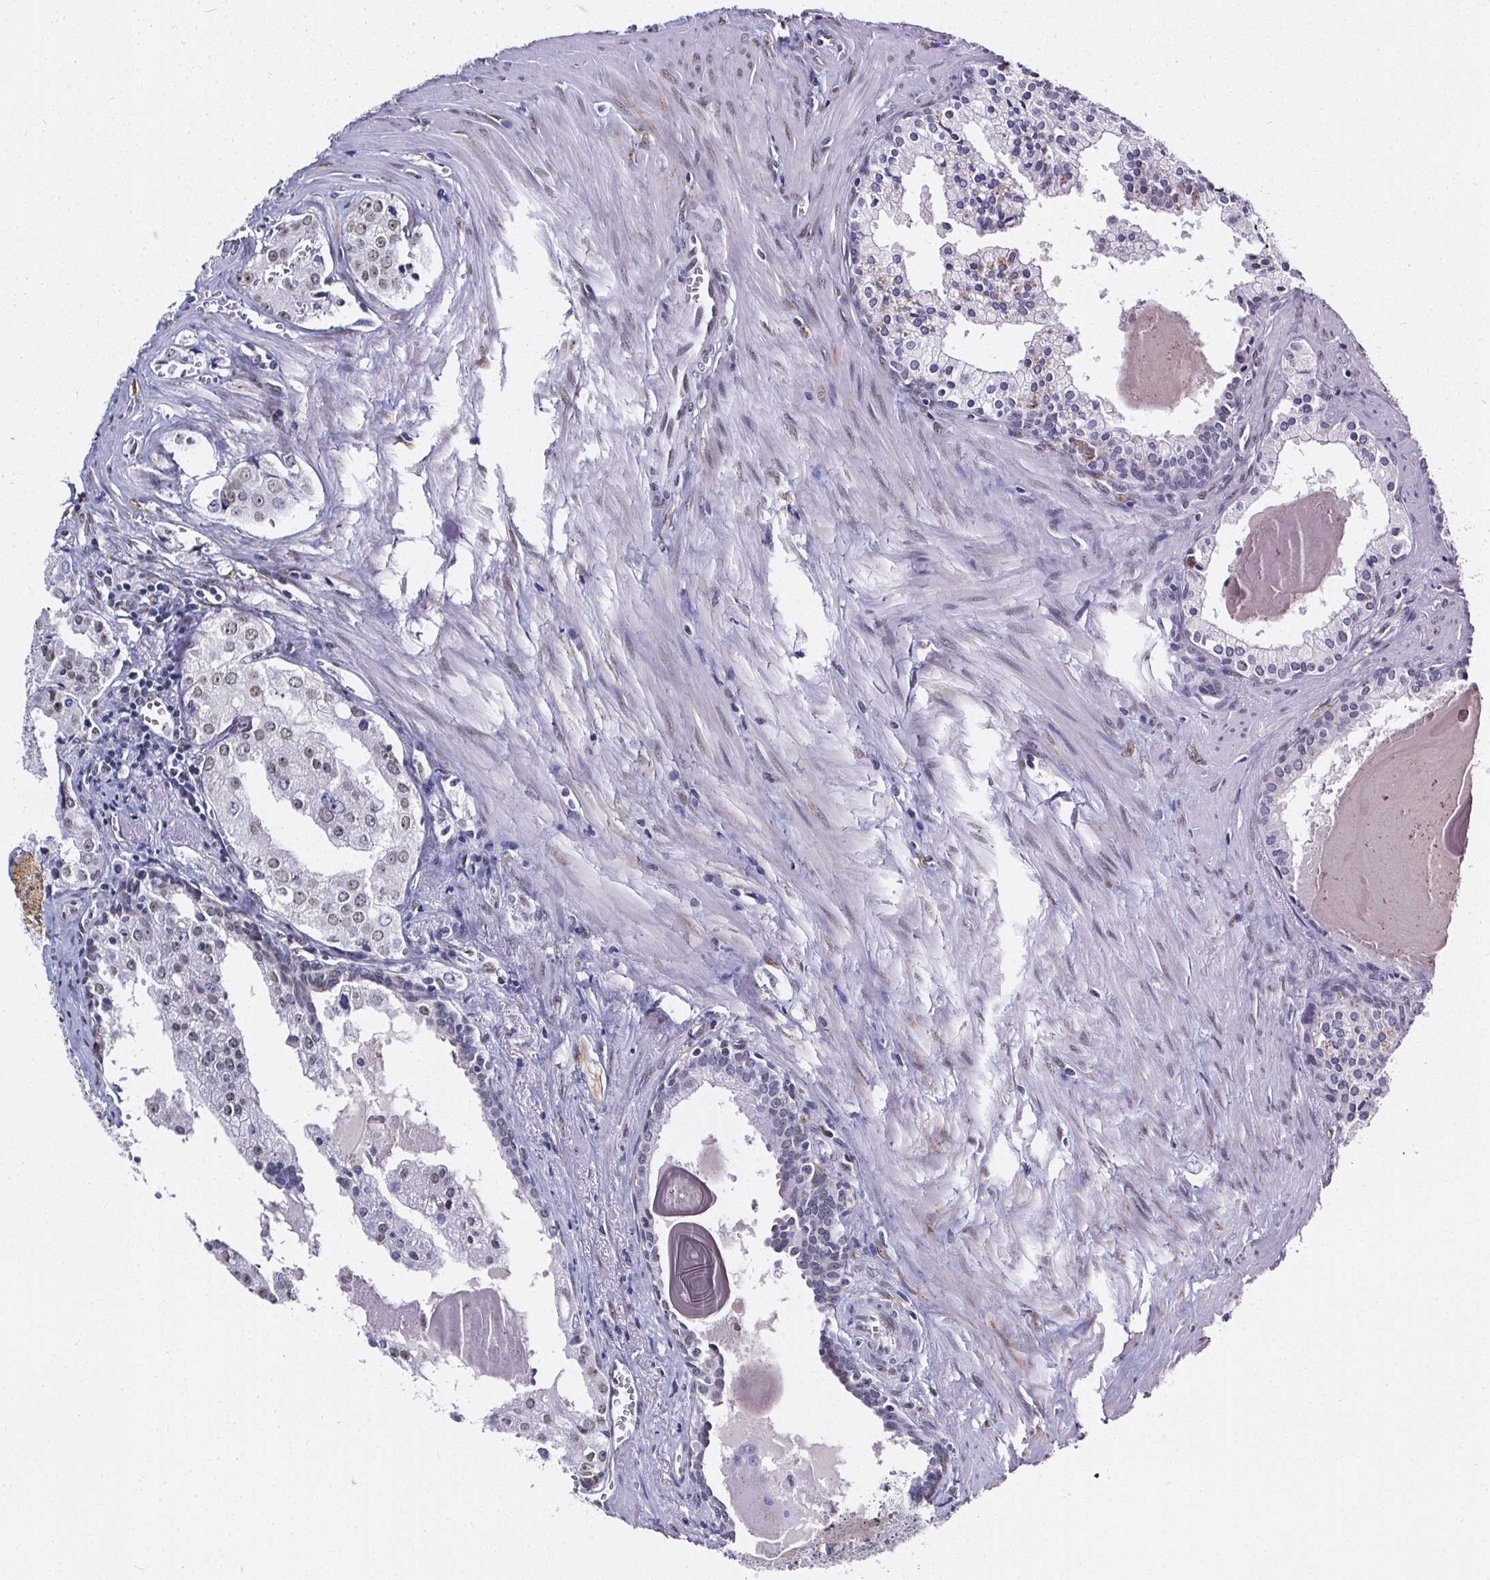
{"staining": {"intensity": "negative", "quantity": "none", "location": "none"}, "tissue": "prostate cancer", "cell_type": "Tumor cells", "image_type": "cancer", "snomed": [{"axis": "morphology", "description": "Adenocarcinoma, High grade"}, {"axis": "topography", "description": "Prostate"}], "caption": "Immunohistochemistry photomicrograph of prostate cancer stained for a protein (brown), which exhibits no staining in tumor cells.", "gene": "GP6", "patient": {"sex": "male", "age": 68}}